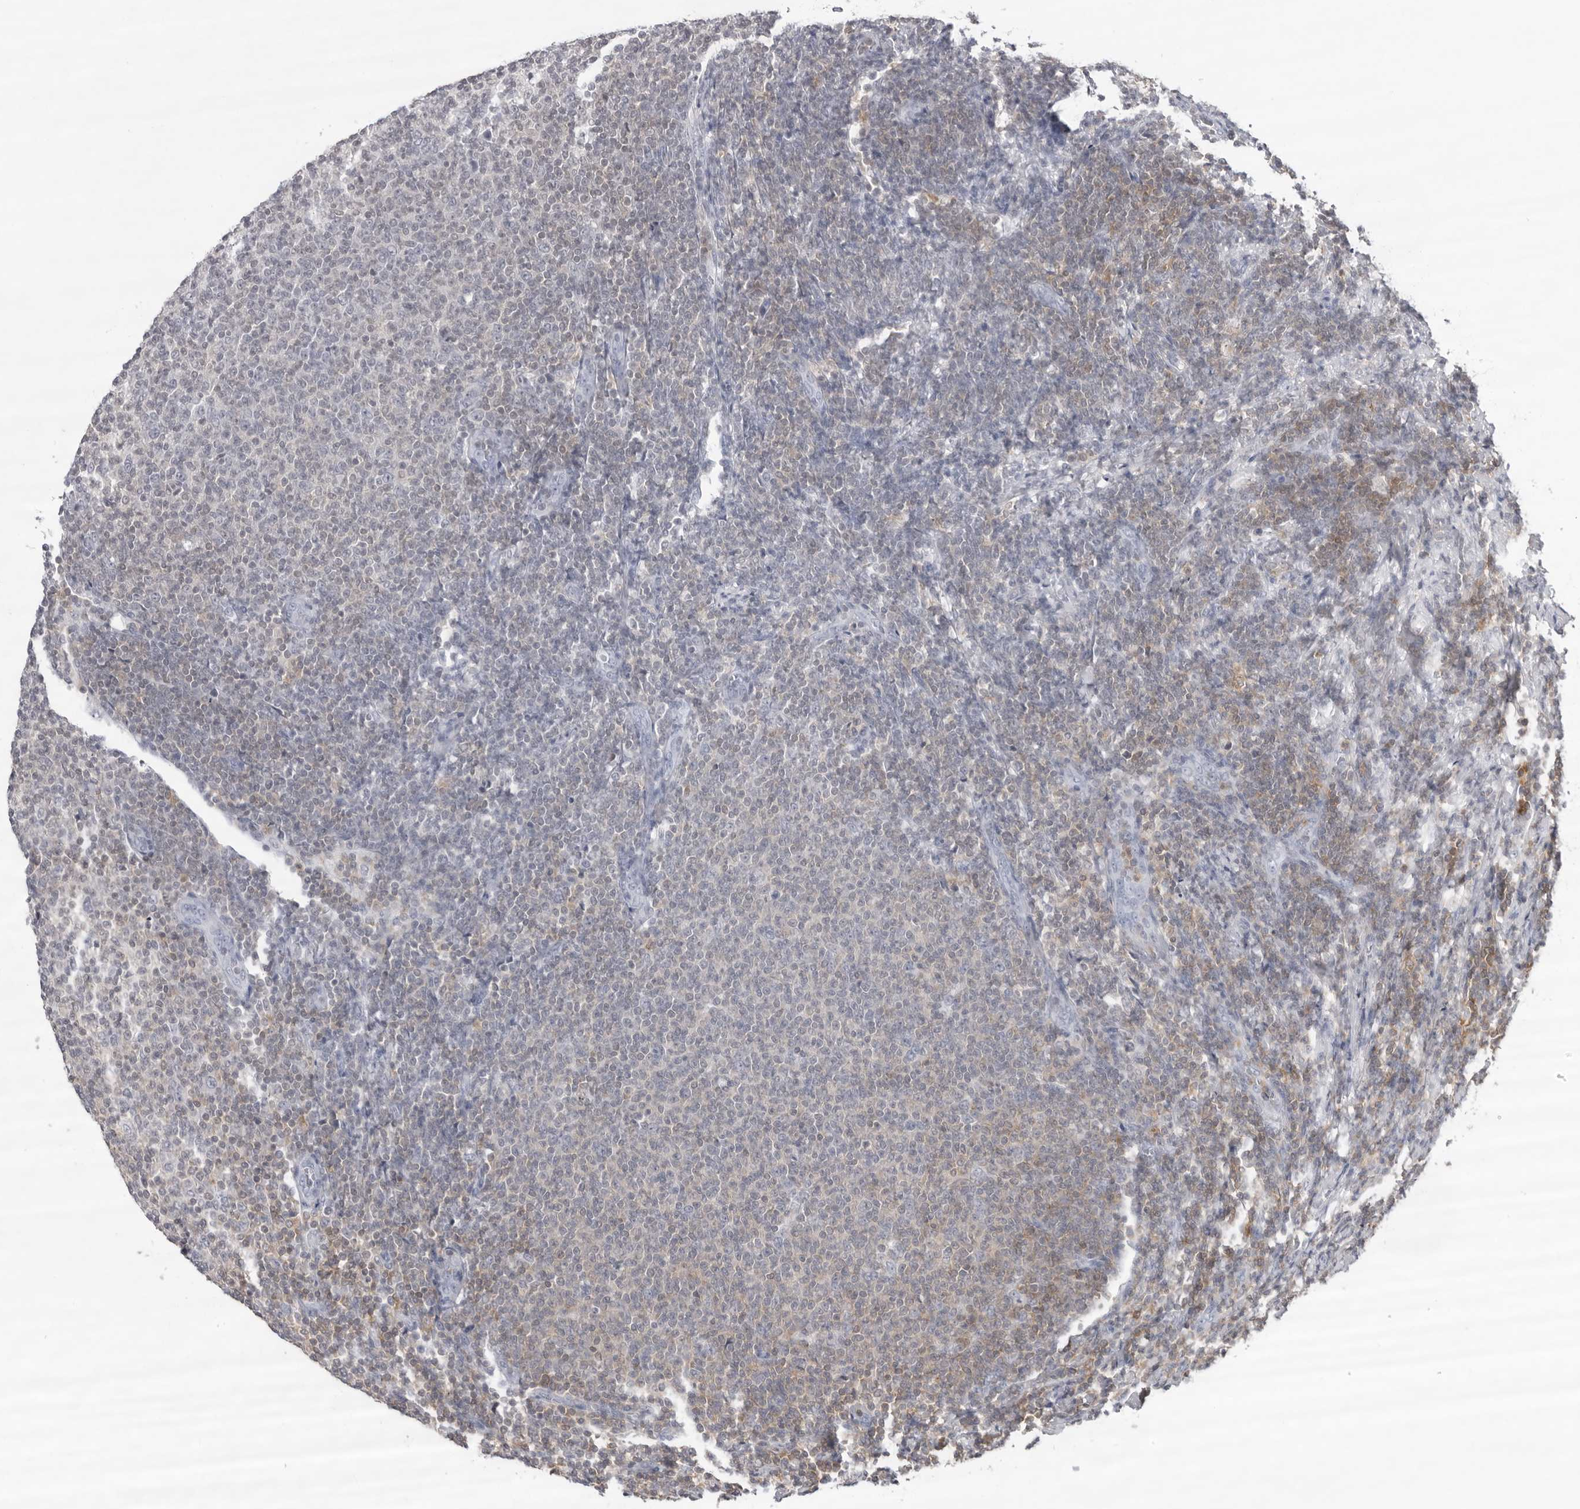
{"staining": {"intensity": "weak", "quantity": "<25%", "location": "cytoplasmic/membranous,nuclear"}, "tissue": "lymphoma", "cell_type": "Tumor cells", "image_type": "cancer", "snomed": [{"axis": "morphology", "description": "Malignant lymphoma, non-Hodgkin's type, Low grade"}, {"axis": "topography", "description": "Lymph node"}], "caption": "Tumor cells are negative for brown protein staining in low-grade malignant lymphoma, non-Hodgkin's type.", "gene": "FMNL1", "patient": {"sex": "male", "age": 66}}